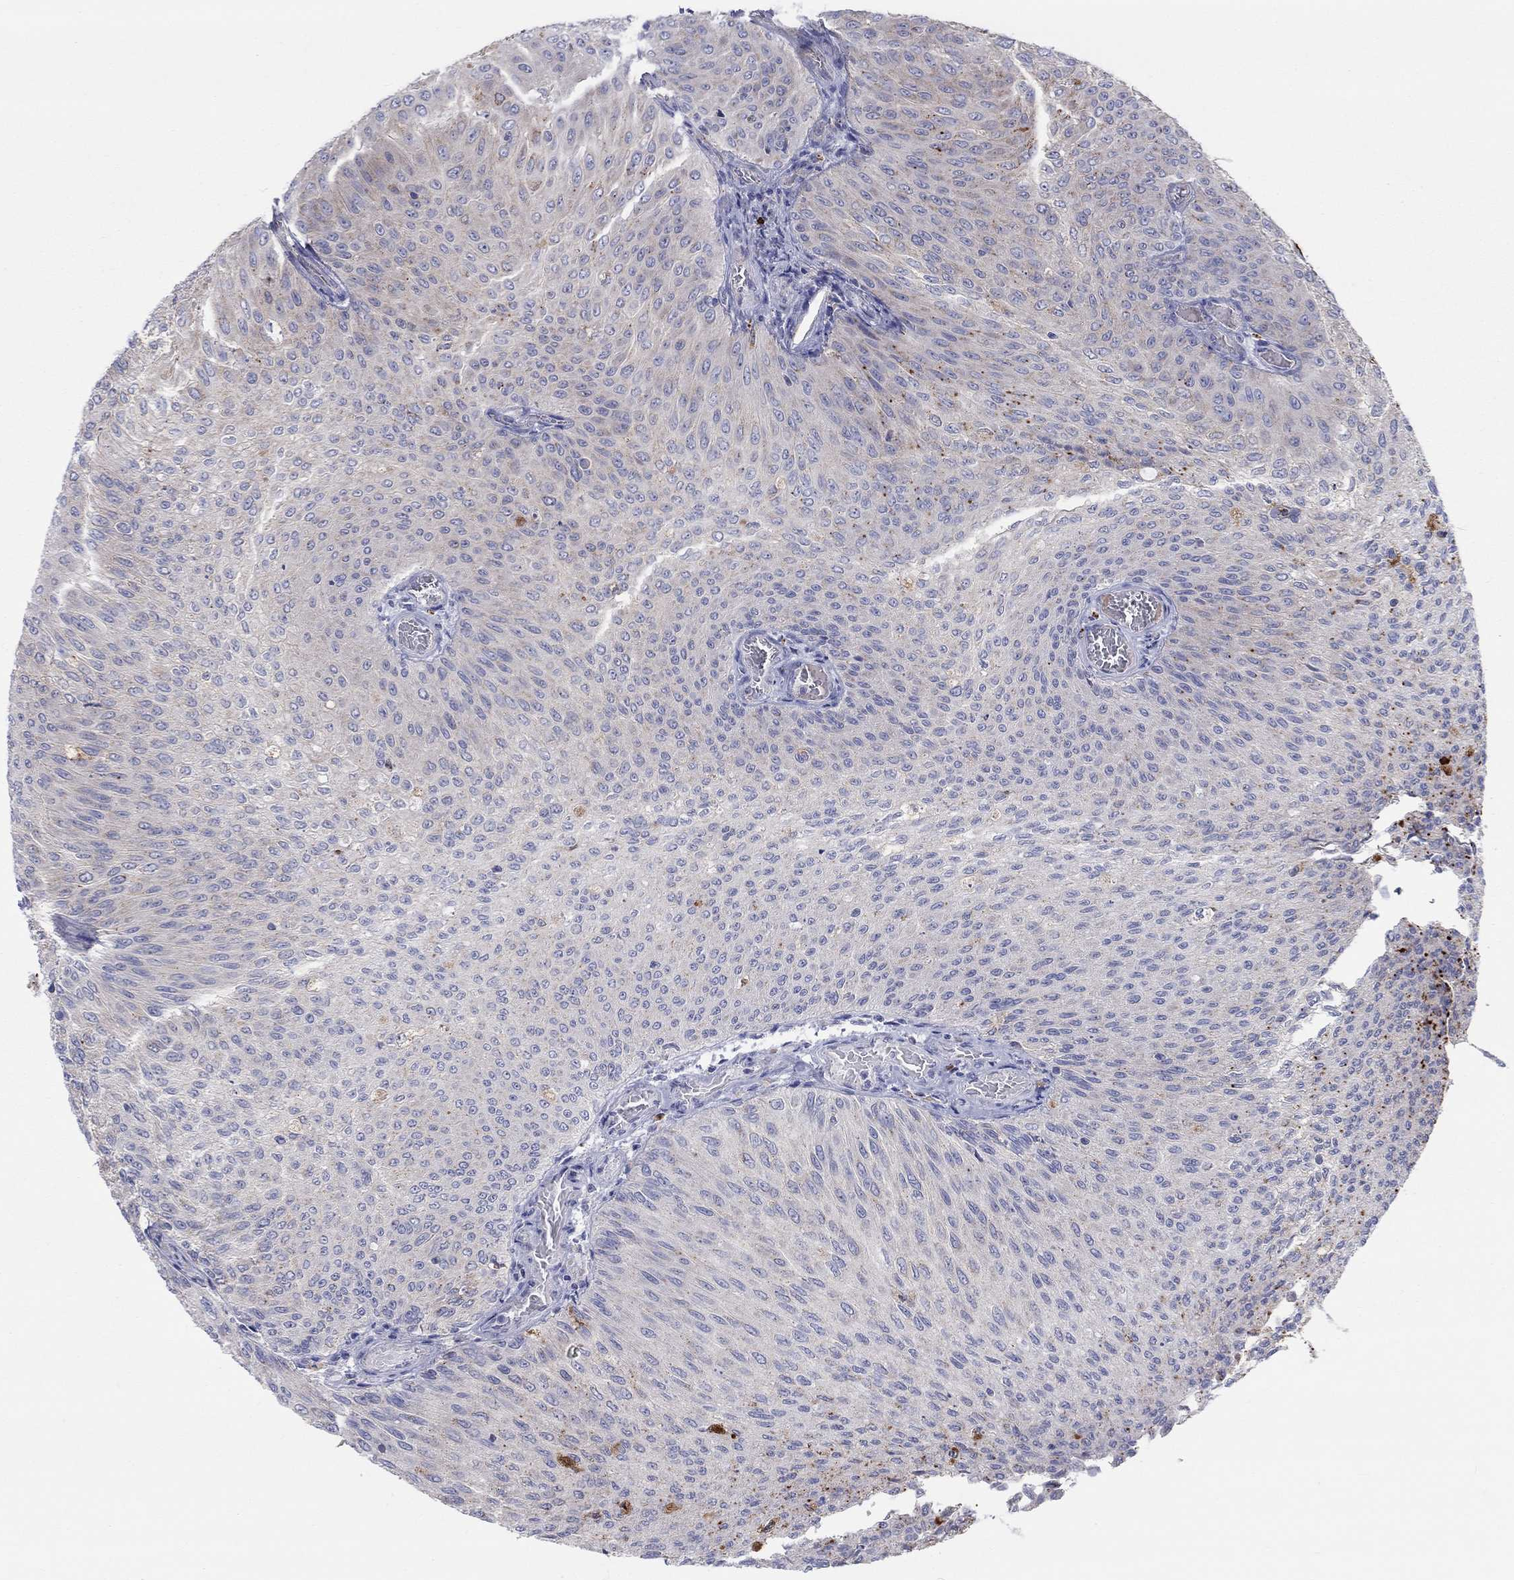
{"staining": {"intensity": "negative", "quantity": "none", "location": "none"}, "tissue": "urothelial cancer", "cell_type": "Tumor cells", "image_type": "cancer", "snomed": [{"axis": "morphology", "description": "Urothelial carcinoma, Low grade"}, {"axis": "topography", "description": "Ureter, NOS"}, {"axis": "topography", "description": "Urinary bladder"}], "caption": "This is an immunohistochemistry (IHC) photomicrograph of human urothelial cancer. There is no staining in tumor cells.", "gene": "BCO2", "patient": {"sex": "male", "age": 78}}